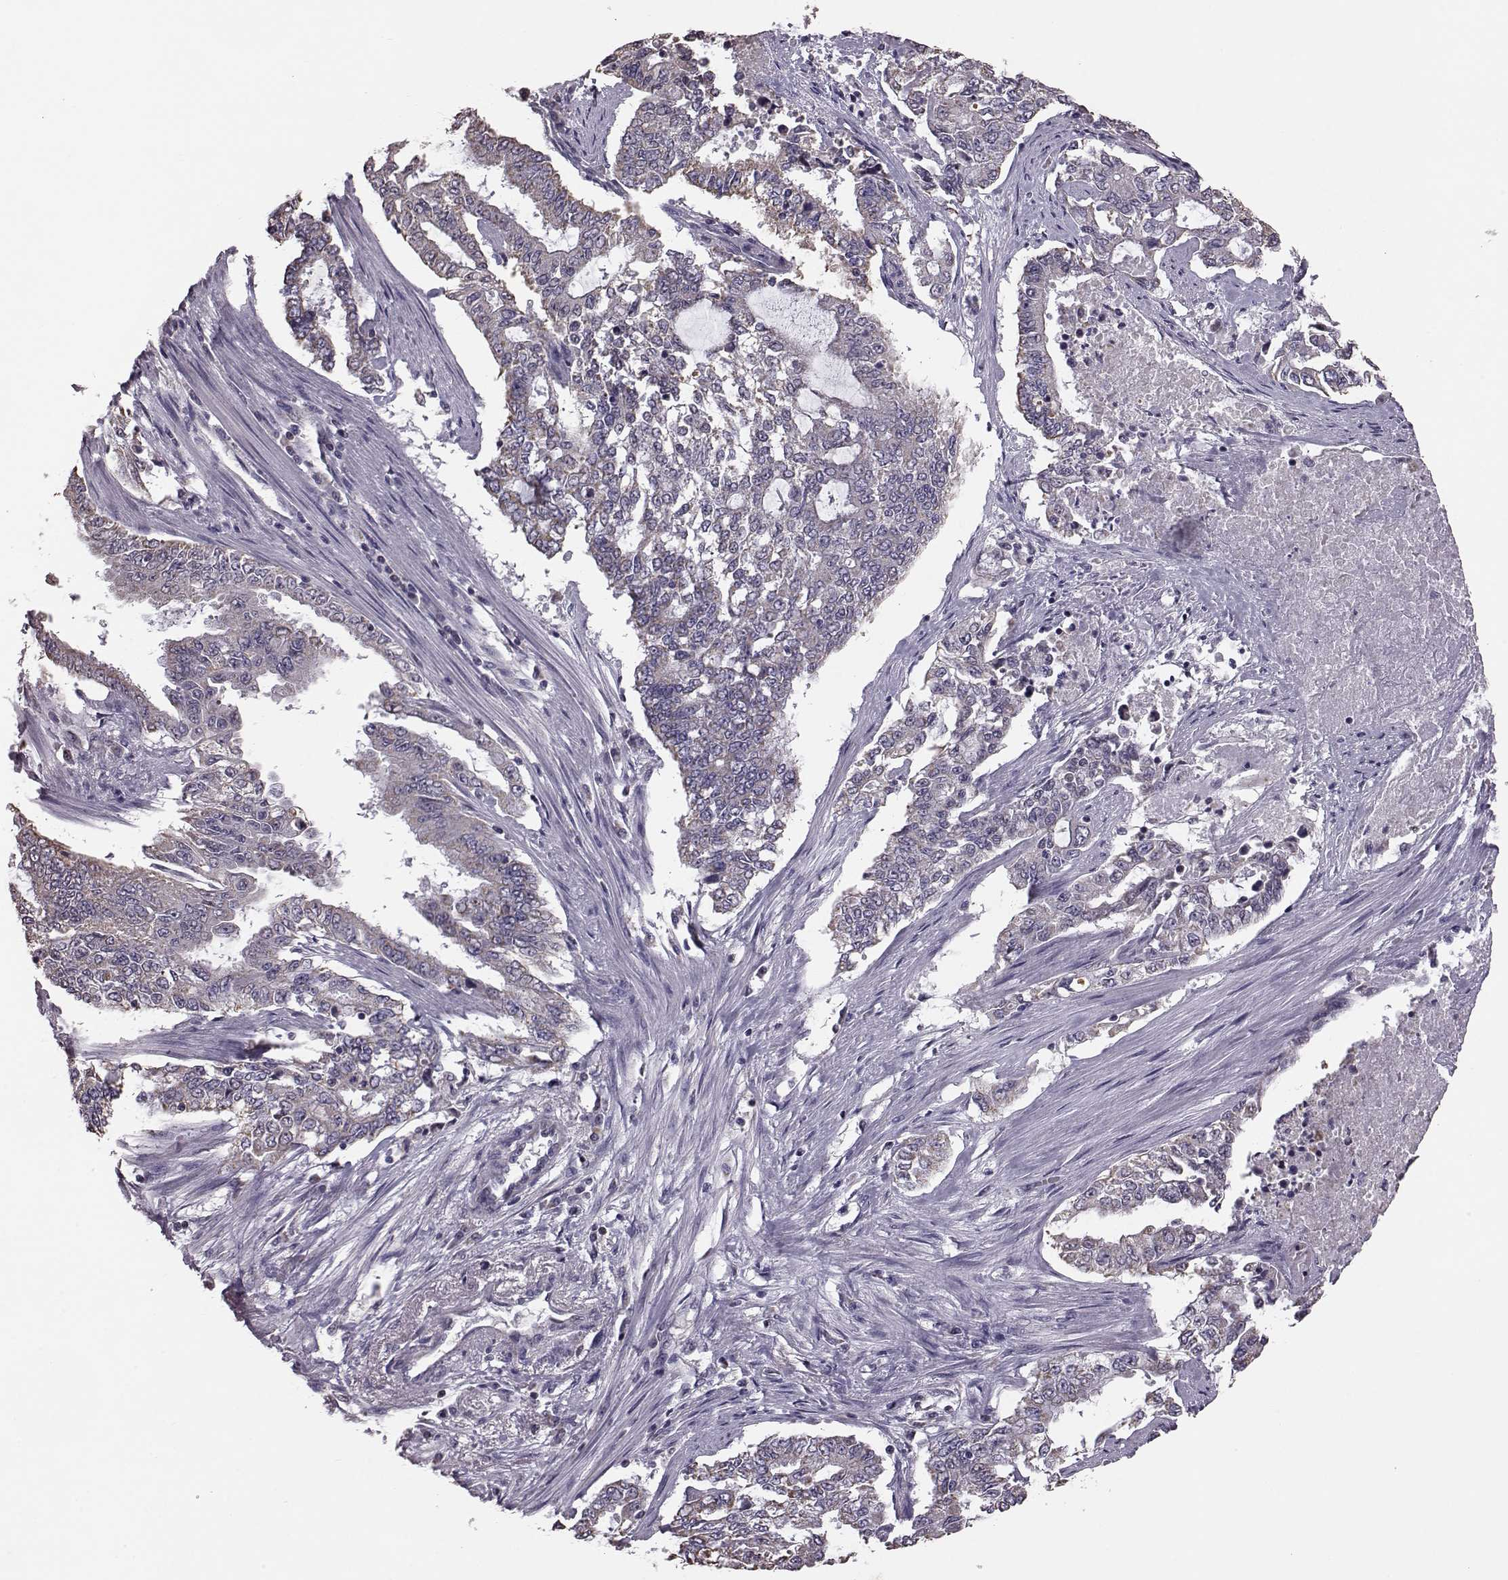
{"staining": {"intensity": "weak", "quantity": "<25%", "location": "cytoplasmic/membranous"}, "tissue": "endometrial cancer", "cell_type": "Tumor cells", "image_type": "cancer", "snomed": [{"axis": "morphology", "description": "Adenocarcinoma, NOS"}, {"axis": "topography", "description": "Uterus"}], "caption": "A photomicrograph of adenocarcinoma (endometrial) stained for a protein reveals no brown staining in tumor cells.", "gene": "ALDH3A1", "patient": {"sex": "female", "age": 59}}